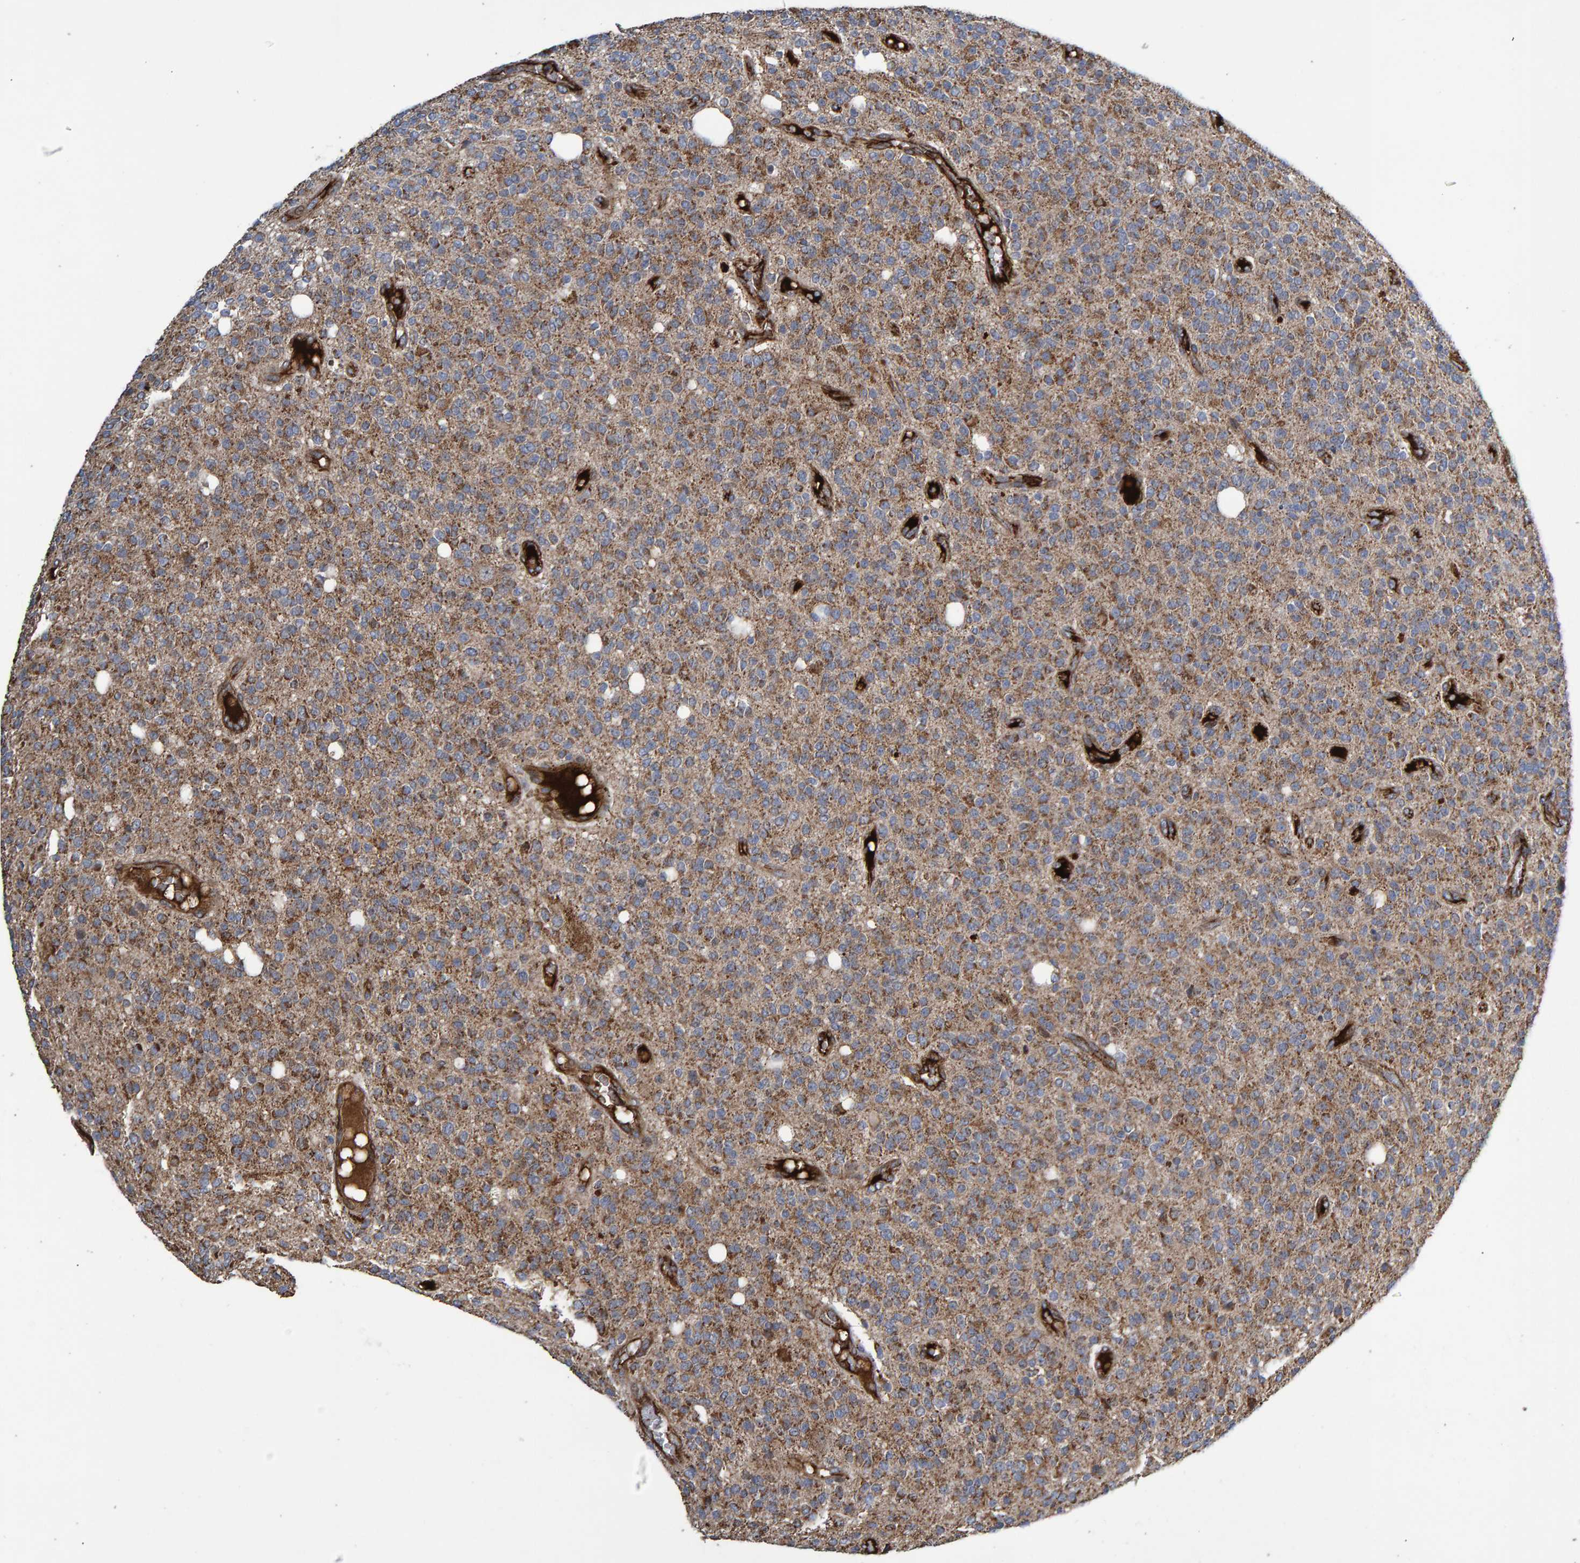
{"staining": {"intensity": "moderate", "quantity": ">75%", "location": "cytoplasmic/membranous"}, "tissue": "glioma", "cell_type": "Tumor cells", "image_type": "cancer", "snomed": [{"axis": "morphology", "description": "Glioma, malignant, High grade"}, {"axis": "topography", "description": "Brain"}], "caption": "Human malignant high-grade glioma stained for a protein (brown) shows moderate cytoplasmic/membranous positive positivity in about >75% of tumor cells.", "gene": "SLIT2", "patient": {"sex": "male", "age": 34}}